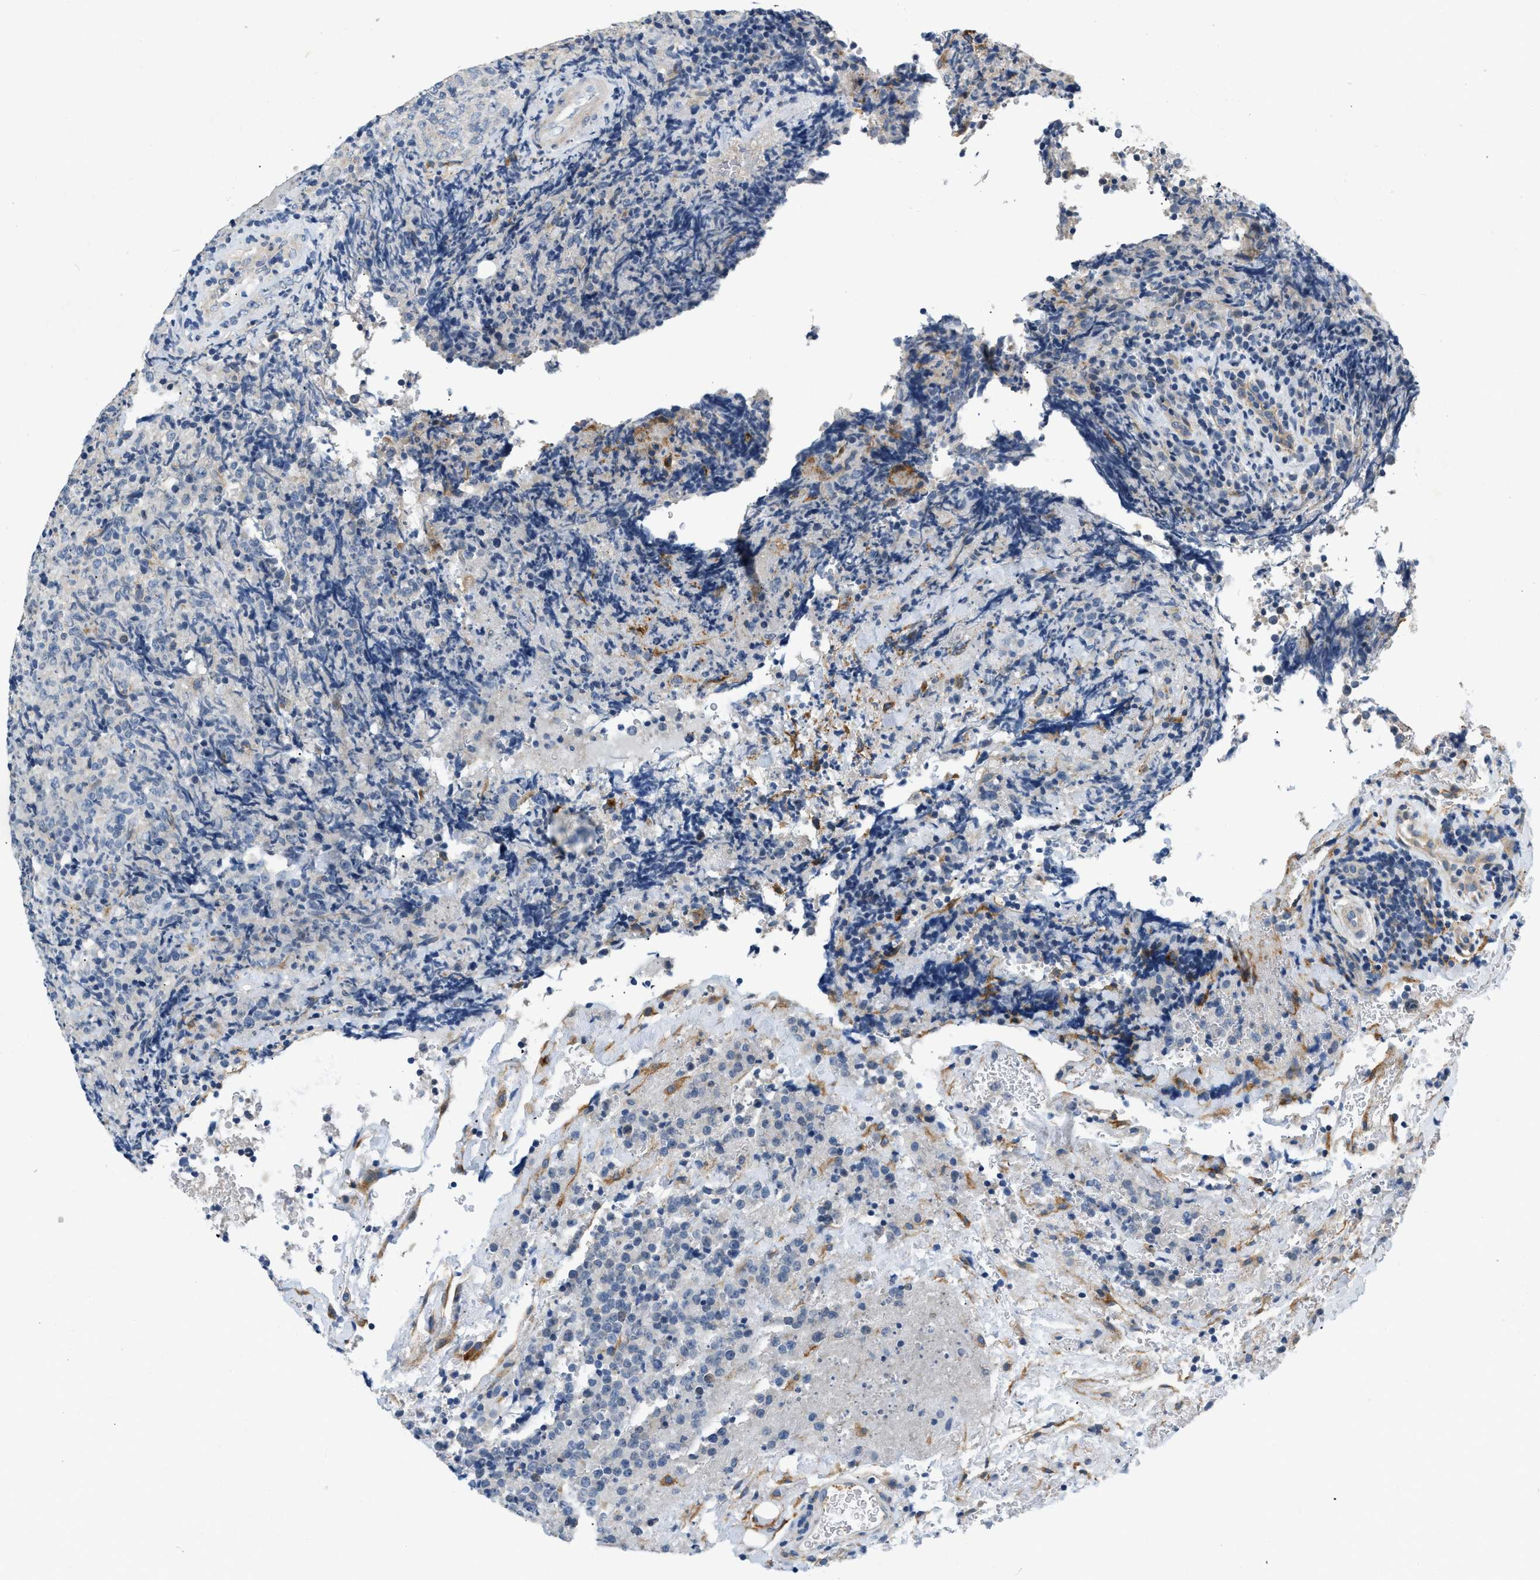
{"staining": {"intensity": "negative", "quantity": "none", "location": "none"}, "tissue": "lymphoma", "cell_type": "Tumor cells", "image_type": "cancer", "snomed": [{"axis": "morphology", "description": "Malignant lymphoma, non-Hodgkin's type, High grade"}, {"axis": "topography", "description": "Tonsil"}], "caption": "IHC of high-grade malignant lymphoma, non-Hodgkin's type demonstrates no staining in tumor cells.", "gene": "PDGFRA", "patient": {"sex": "female", "age": 36}}